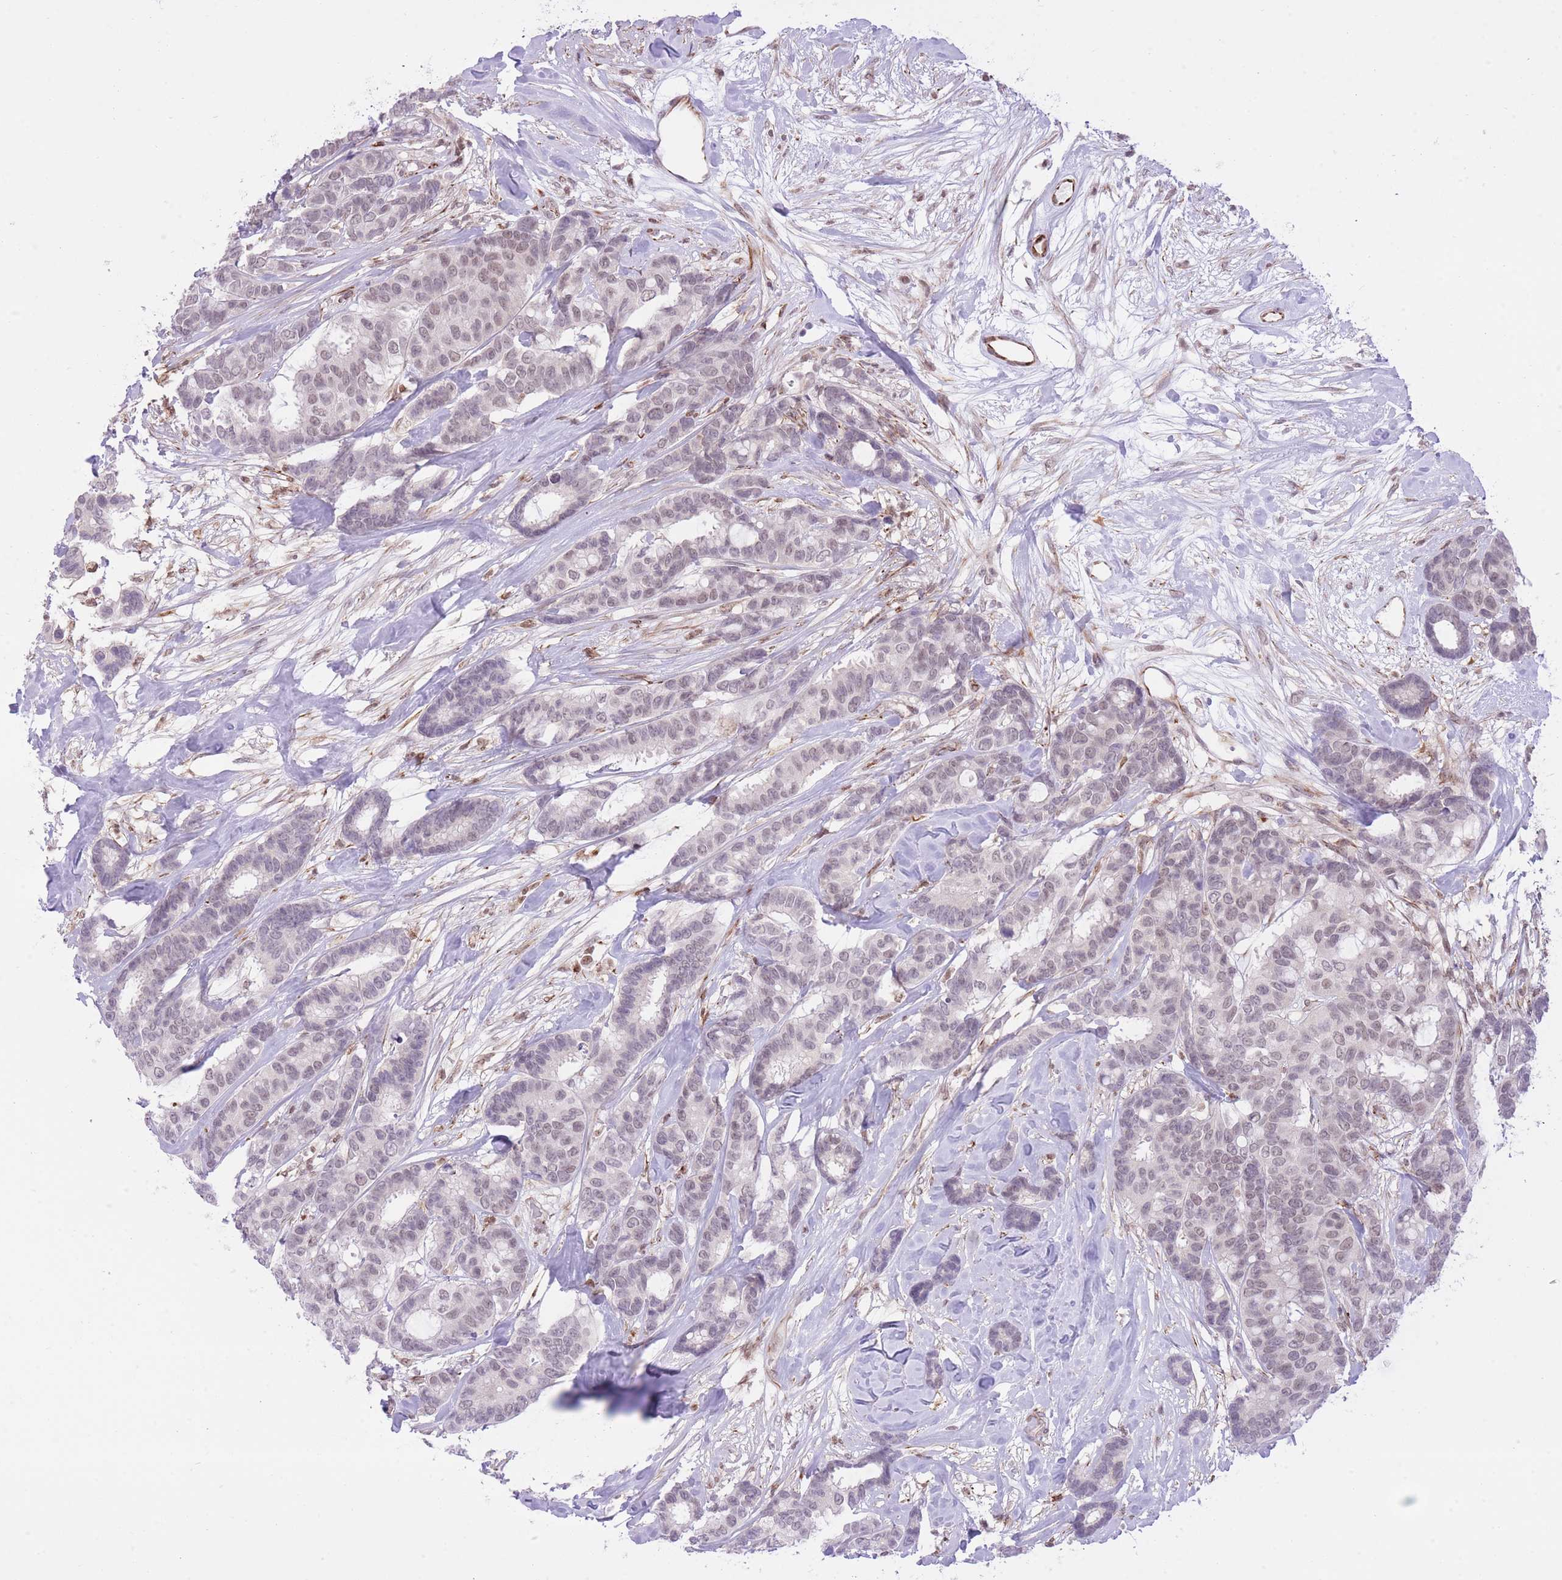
{"staining": {"intensity": "weak", "quantity": "<25%", "location": "nuclear"}, "tissue": "breast cancer", "cell_type": "Tumor cells", "image_type": "cancer", "snomed": [{"axis": "morphology", "description": "Duct carcinoma"}, {"axis": "topography", "description": "Breast"}], "caption": "Human breast intraductal carcinoma stained for a protein using IHC shows no expression in tumor cells.", "gene": "ELL", "patient": {"sex": "female", "age": 87}}